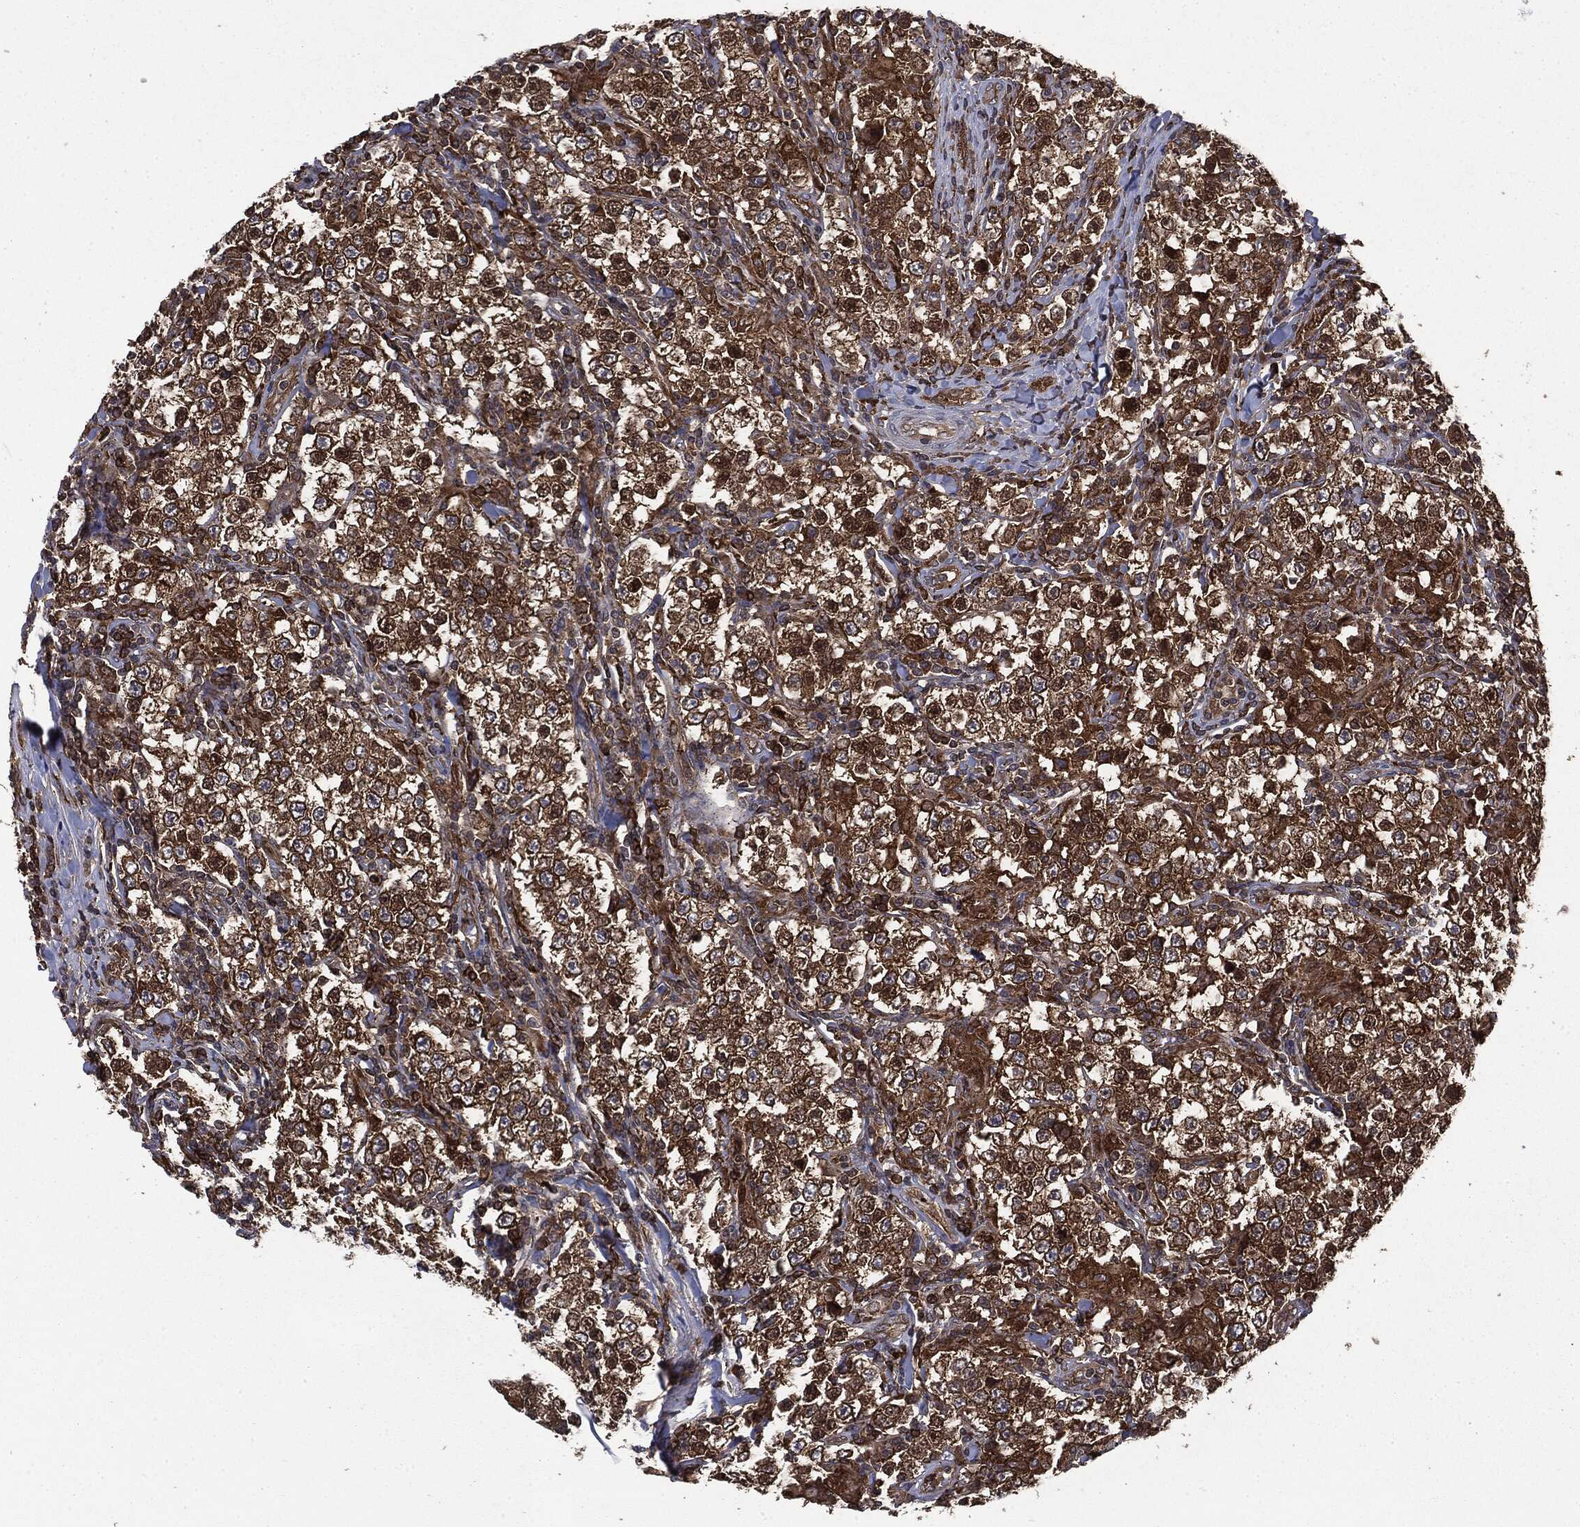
{"staining": {"intensity": "strong", "quantity": ">75%", "location": "cytoplasmic/membranous"}, "tissue": "testis cancer", "cell_type": "Tumor cells", "image_type": "cancer", "snomed": [{"axis": "morphology", "description": "Seminoma, NOS"}, {"axis": "morphology", "description": "Carcinoma, Embryonal, NOS"}, {"axis": "topography", "description": "Testis"}], "caption": "This photomicrograph exhibits immunohistochemistry (IHC) staining of human testis cancer, with high strong cytoplasmic/membranous positivity in about >75% of tumor cells.", "gene": "SNX5", "patient": {"sex": "male", "age": 41}}